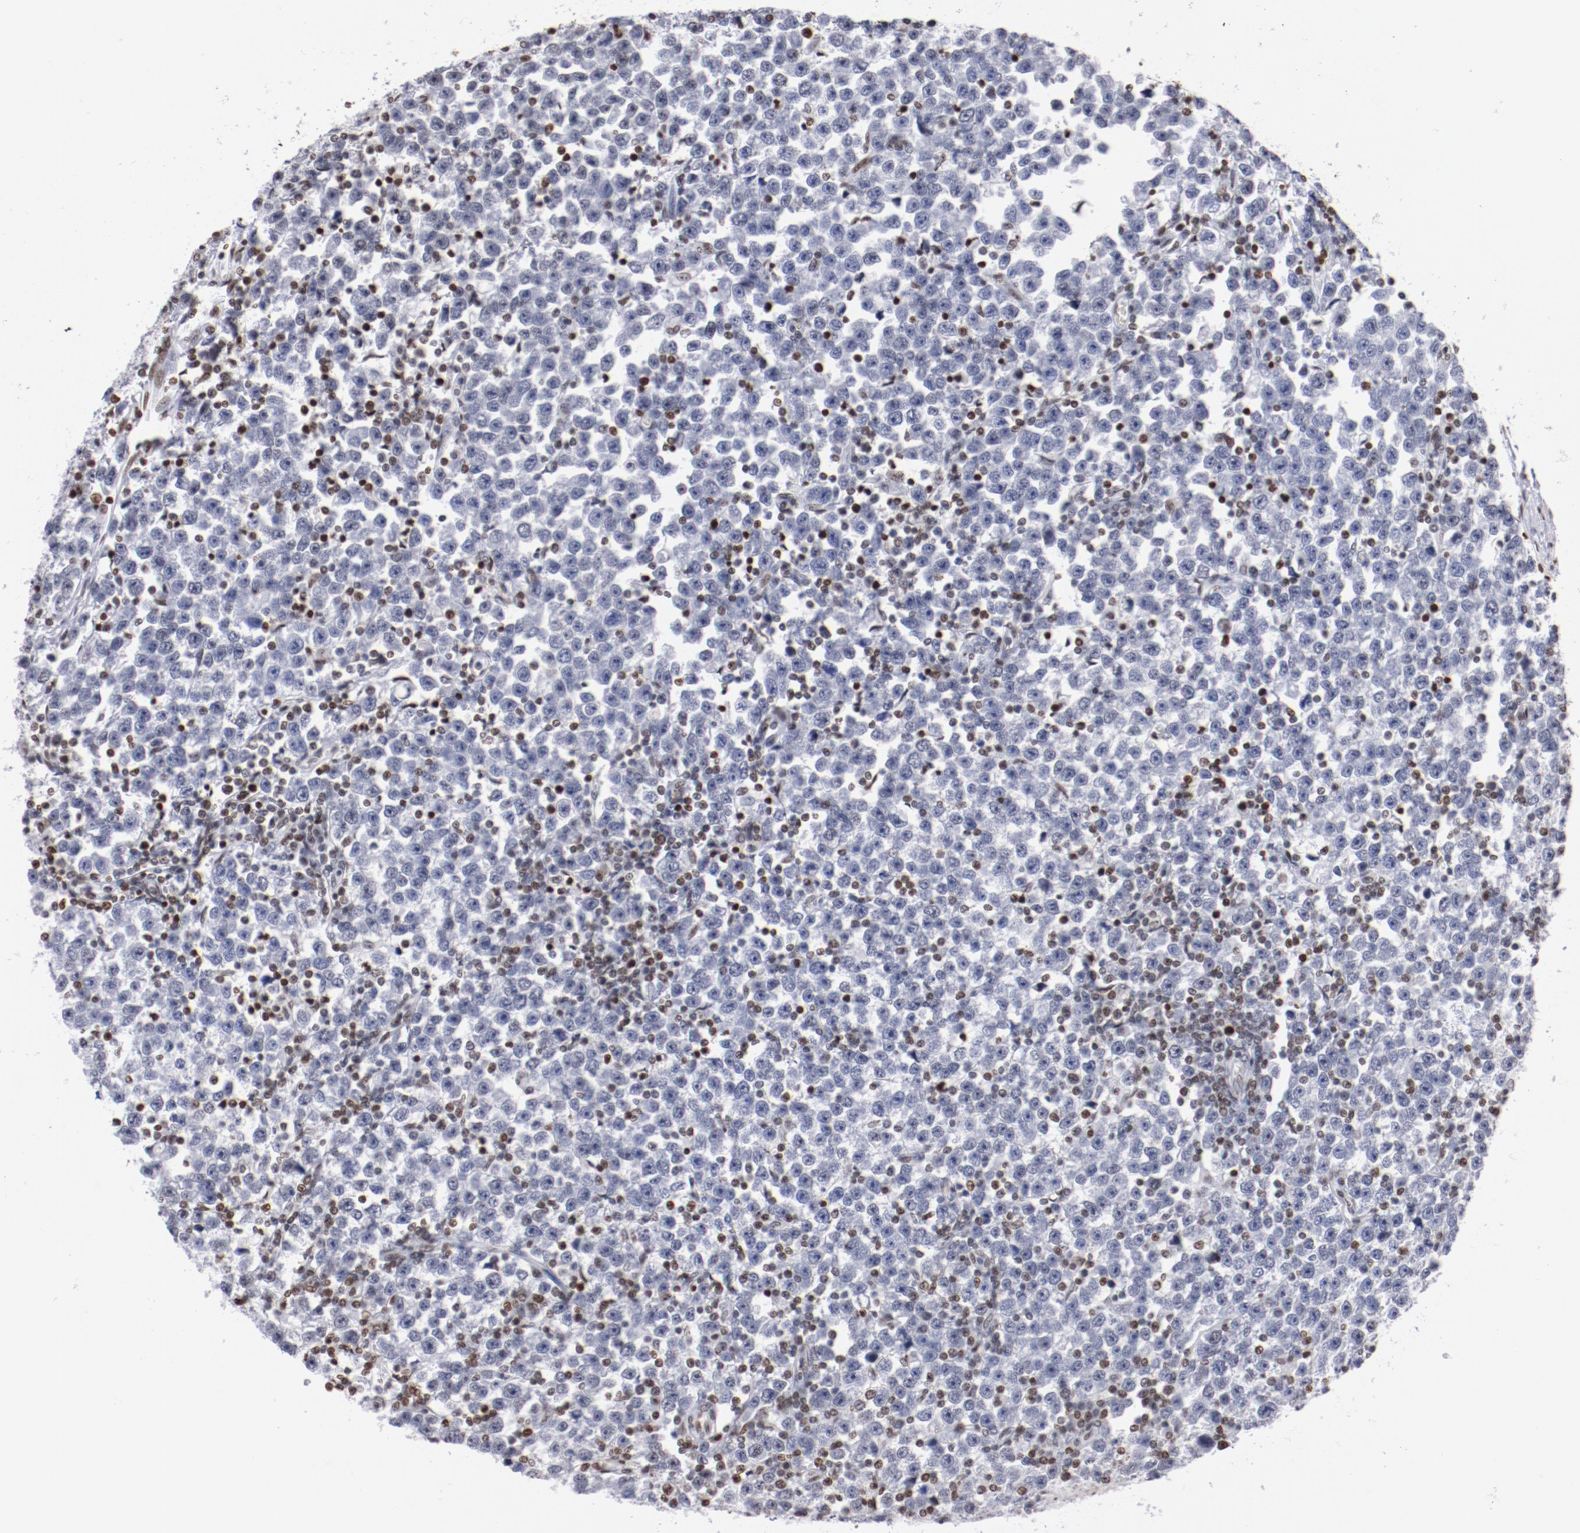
{"staining": {"intensity": "negative", "quantity": "none", "location": "none"}, "tissue": "testis cancer", "cell_type": "Tumor cells", "image_type": "cancer", "snomed": [{"axis": "morphology", "description": "Seminoma, NOS"}, {"axis": "topography", "description": "Testis"}], "caption": "A high-resolution photomicrograph shows IHC staining of testis cancer (seminoma), which exhibits no significant staining in tumor cells.", "gene": "IFI16", "patient": {"sex": "male", "age": 43}}